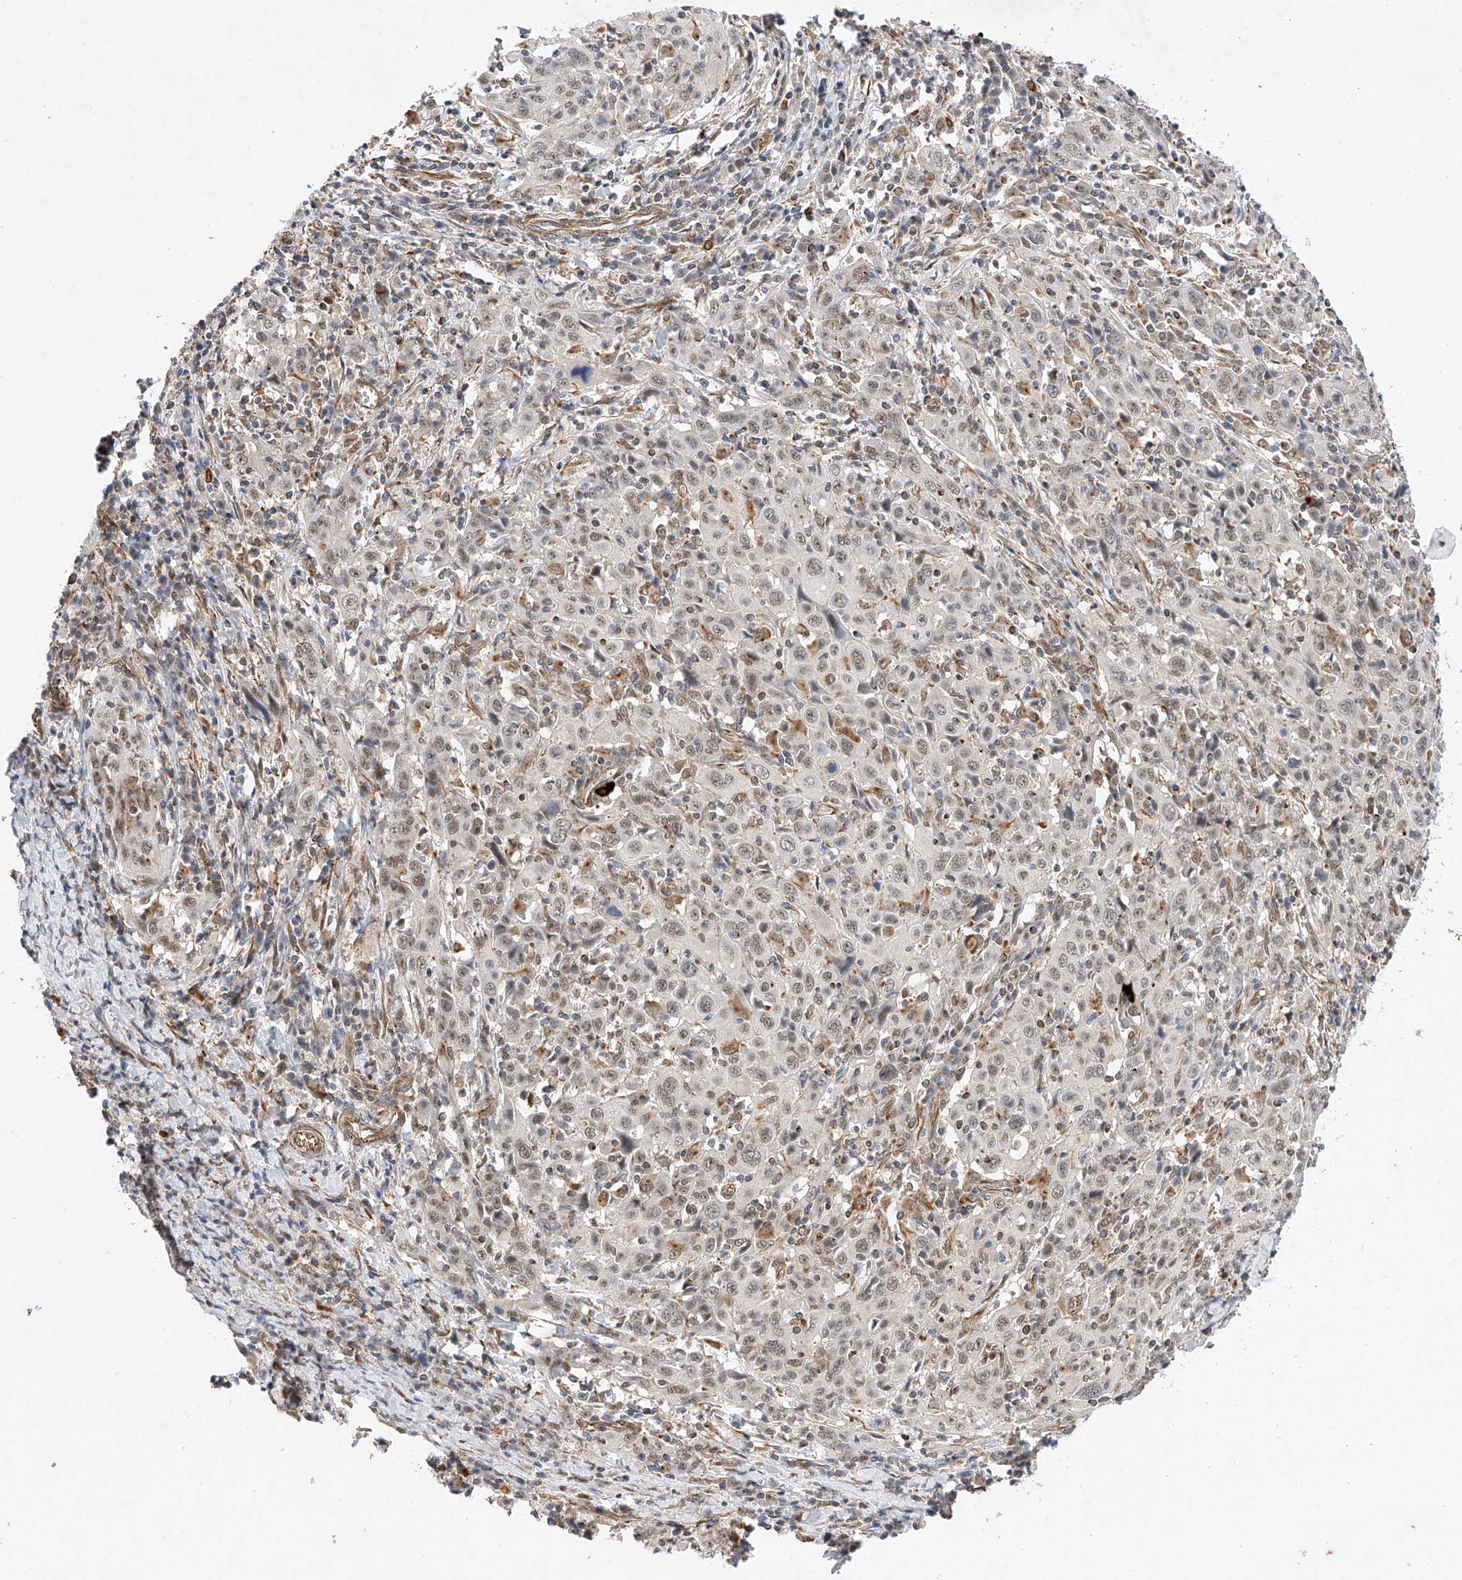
{"staining": {"intensity": "weak", "quantity": "25%-75%", "location": "nuclear"}, "tissue": "cervical cancer", "cell_type": "Tumor cells", "image_type": "cancer", "snomed": [{"axis": "morphology", "description": "Squamous cell carcinoma, NOS"}, {"axis": "topography", "description": "Cervix"}], "caption": "Weak nuclear positivity is seen in about 25%-75% of tumor cells in cervical squamous cell carcinoma.", "gene": "AMD1", "patient": {"sex": "female", "age": 46}}